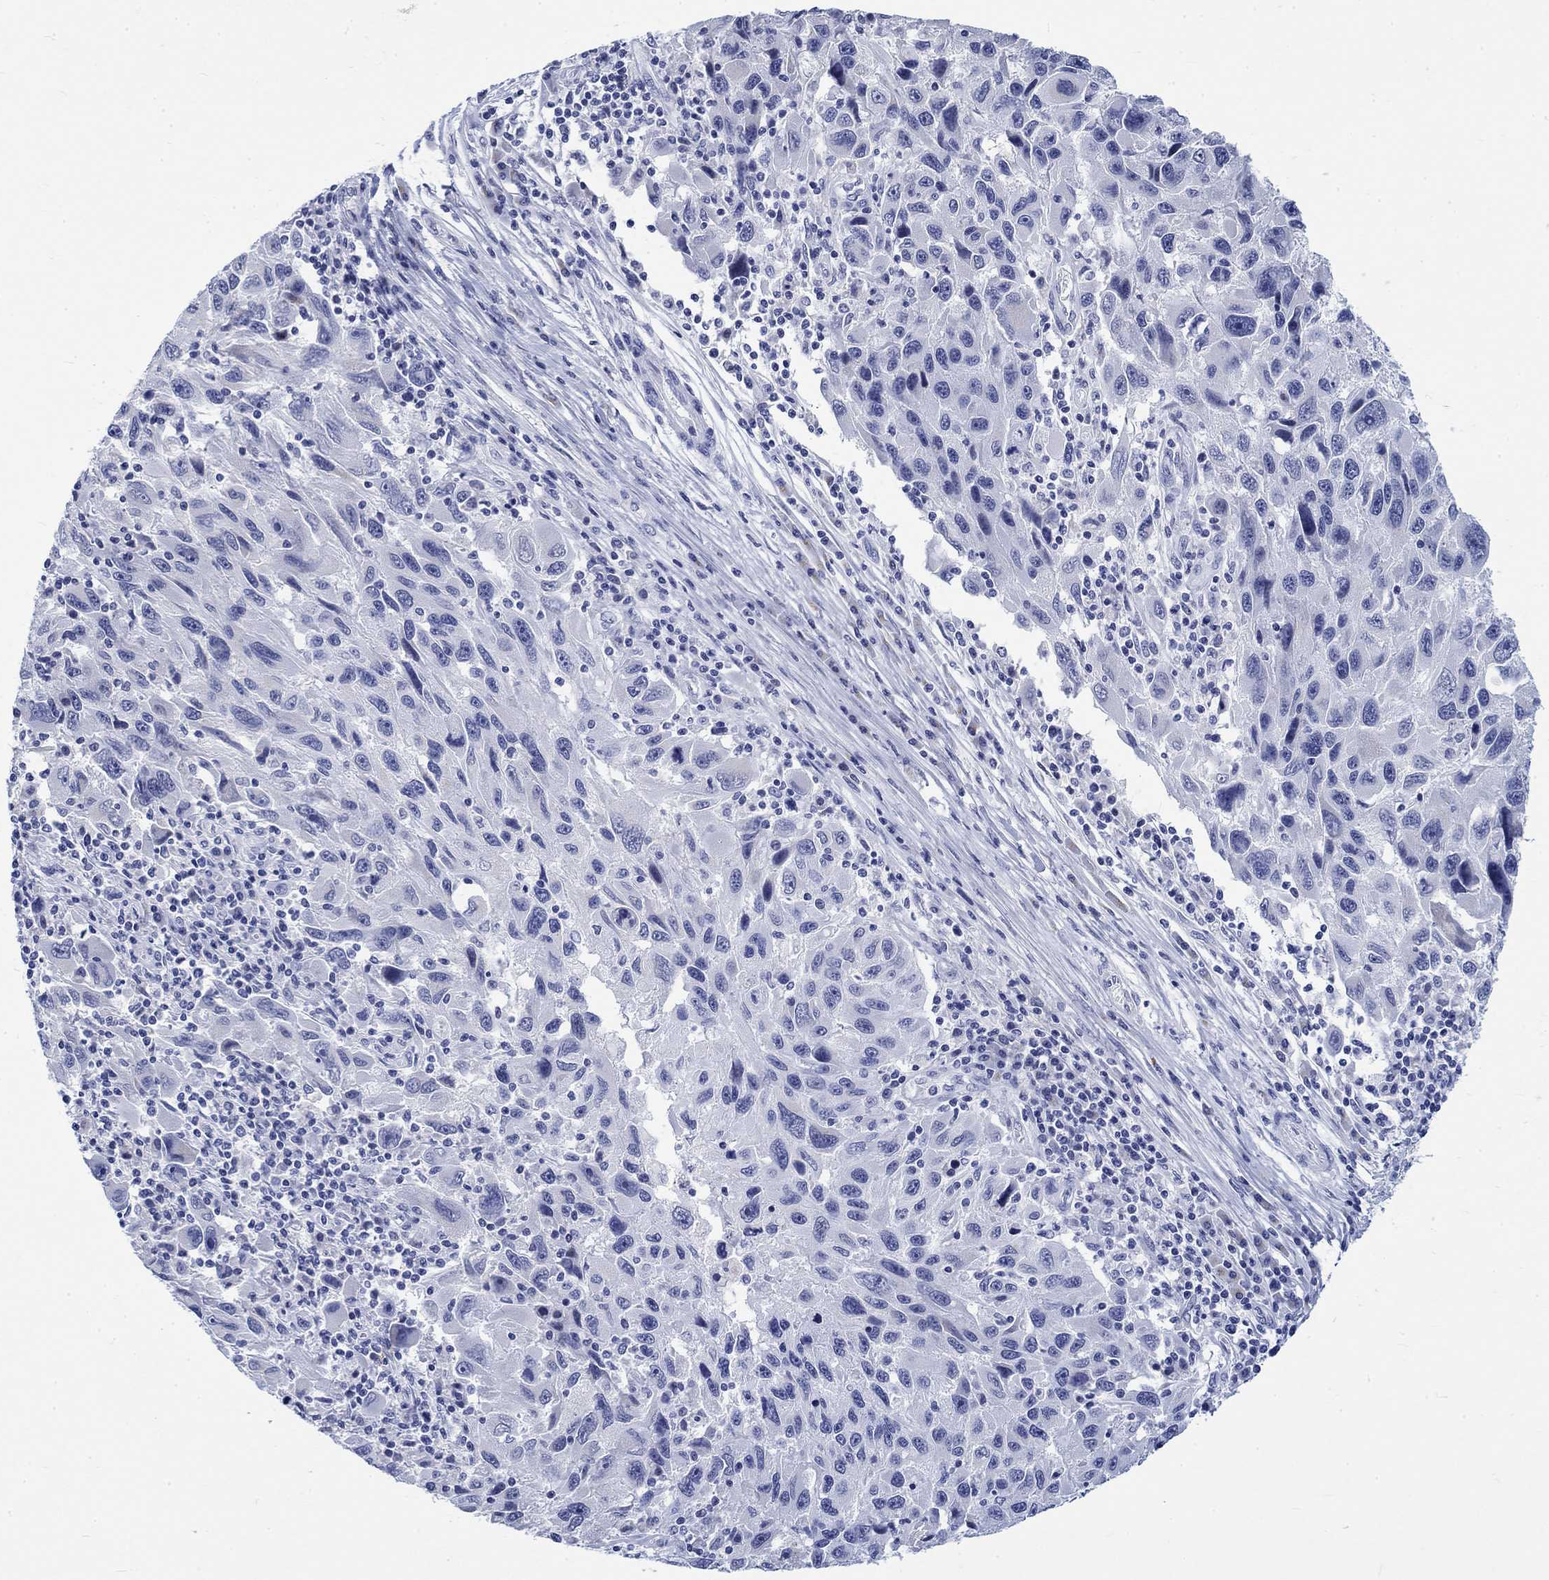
{"staining": {"intensity": "negative", "quantity": "none", "location": "none"}, "tissue": "melanoma", "cell_type": "Tumor cells", "image_type": "cancer", "snomed": [{"axis": "morphology", "description": "Malignant melanoma, NOS"}, {"axis": "topography", "description": "Skin"}], "caption": "High power microscopy image of an IHC histopathology image of malignant melanoma, revealing no significant positivity in tumor cells.", "gene": "KRT76", "patient": {"sex": "male", "age": 53}}